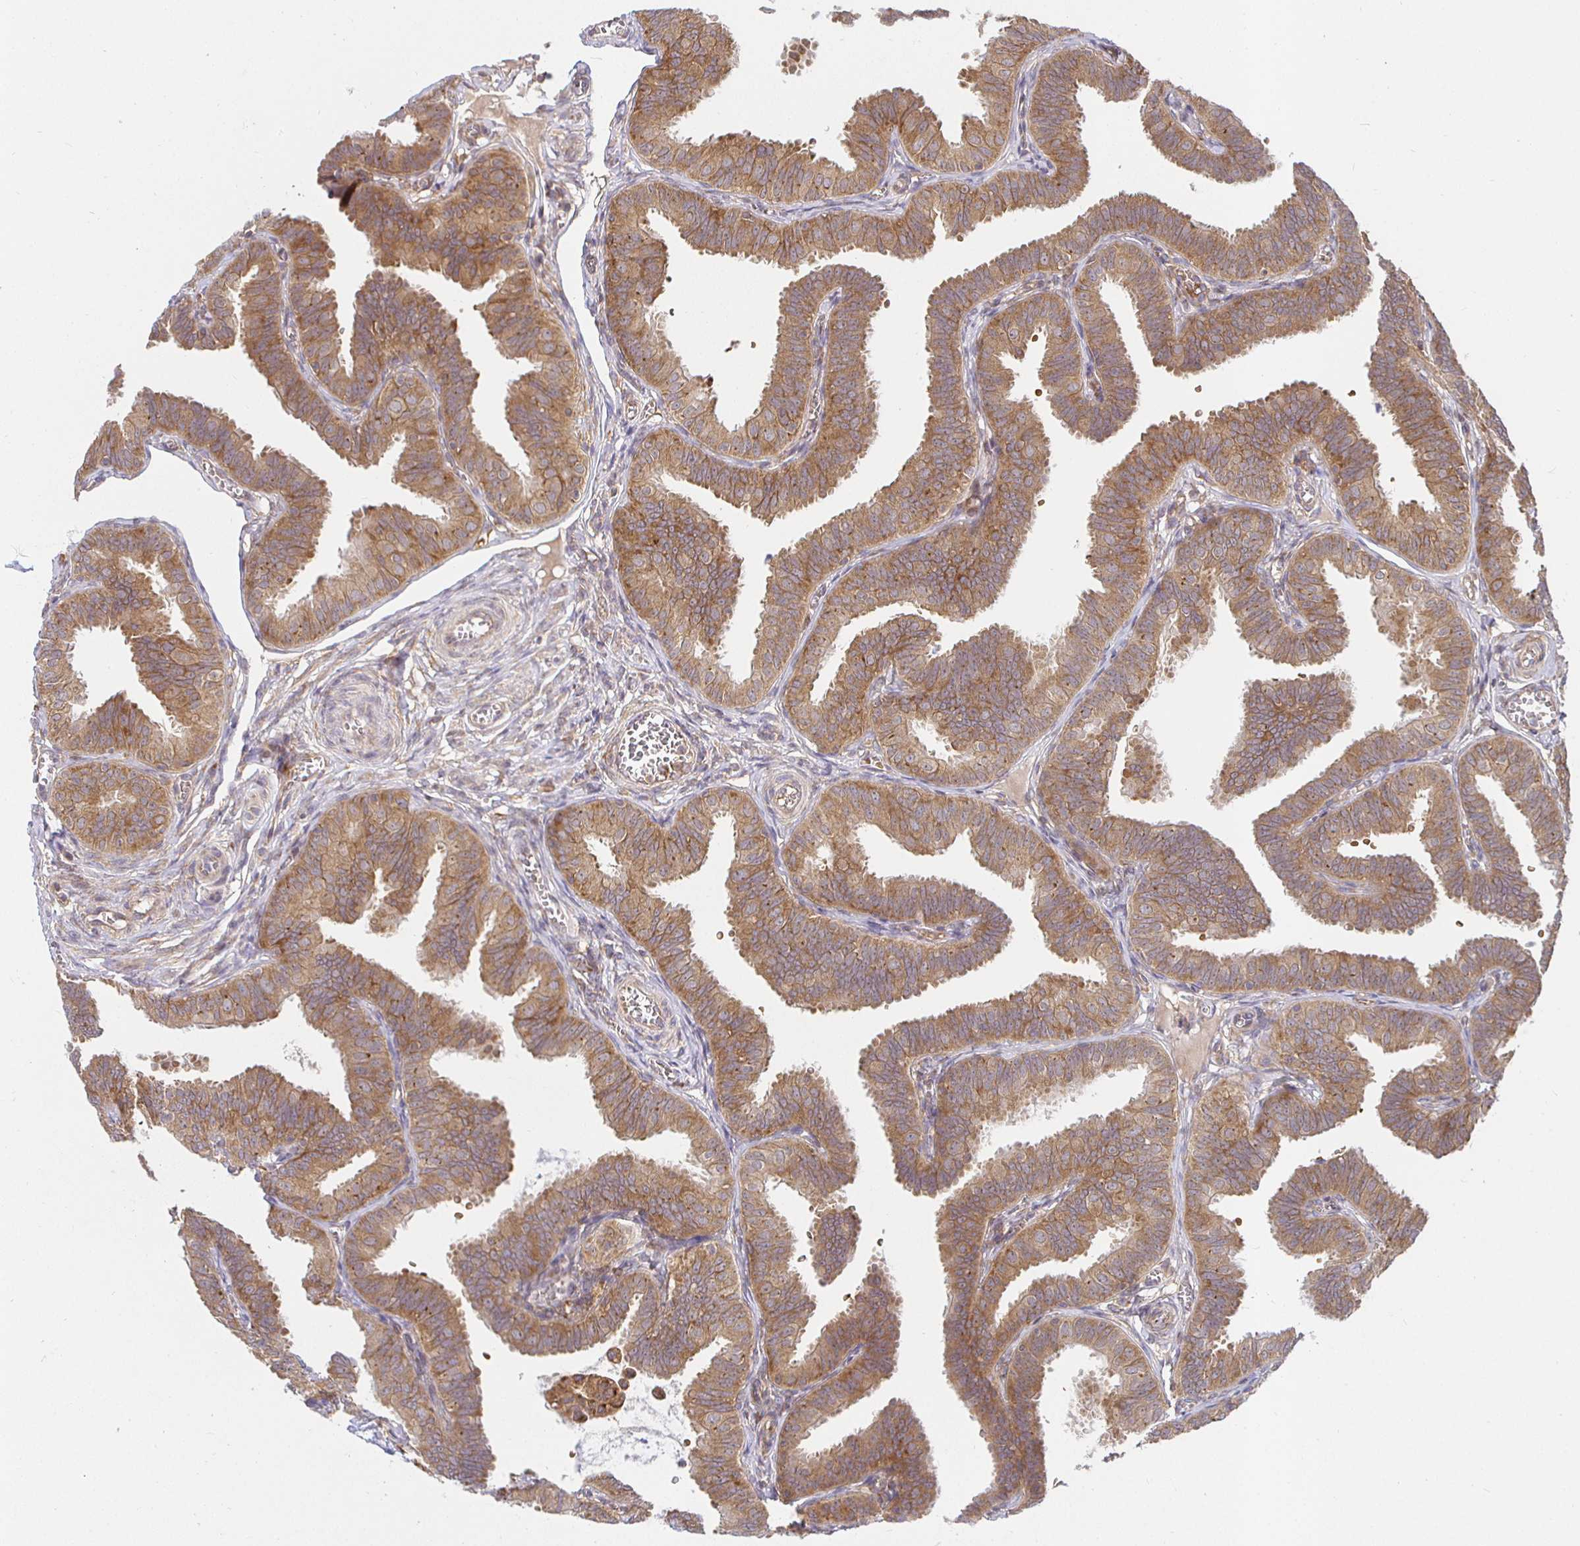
{"staining": {"intensity": "moderate", "quantity": ">75%", "location": "cytoplasmic/membranous"}, "tissue": "fallopian tube", "cell_type": "Glandular cells", "image_type": "normal", "snomed": [{"axis": "morphology", "description": "Normal tissue, NOS"}, {"axis": "topography", "description": "Fallopian tube"}], "caption": "Fallopian tube stained with a brown dye demonstrates moderate cytoplasmic/membranous positive staining in about >75% of glandular cells.", "gene": "IRAK1", "patient": {"sex": "female", "age": 25}}